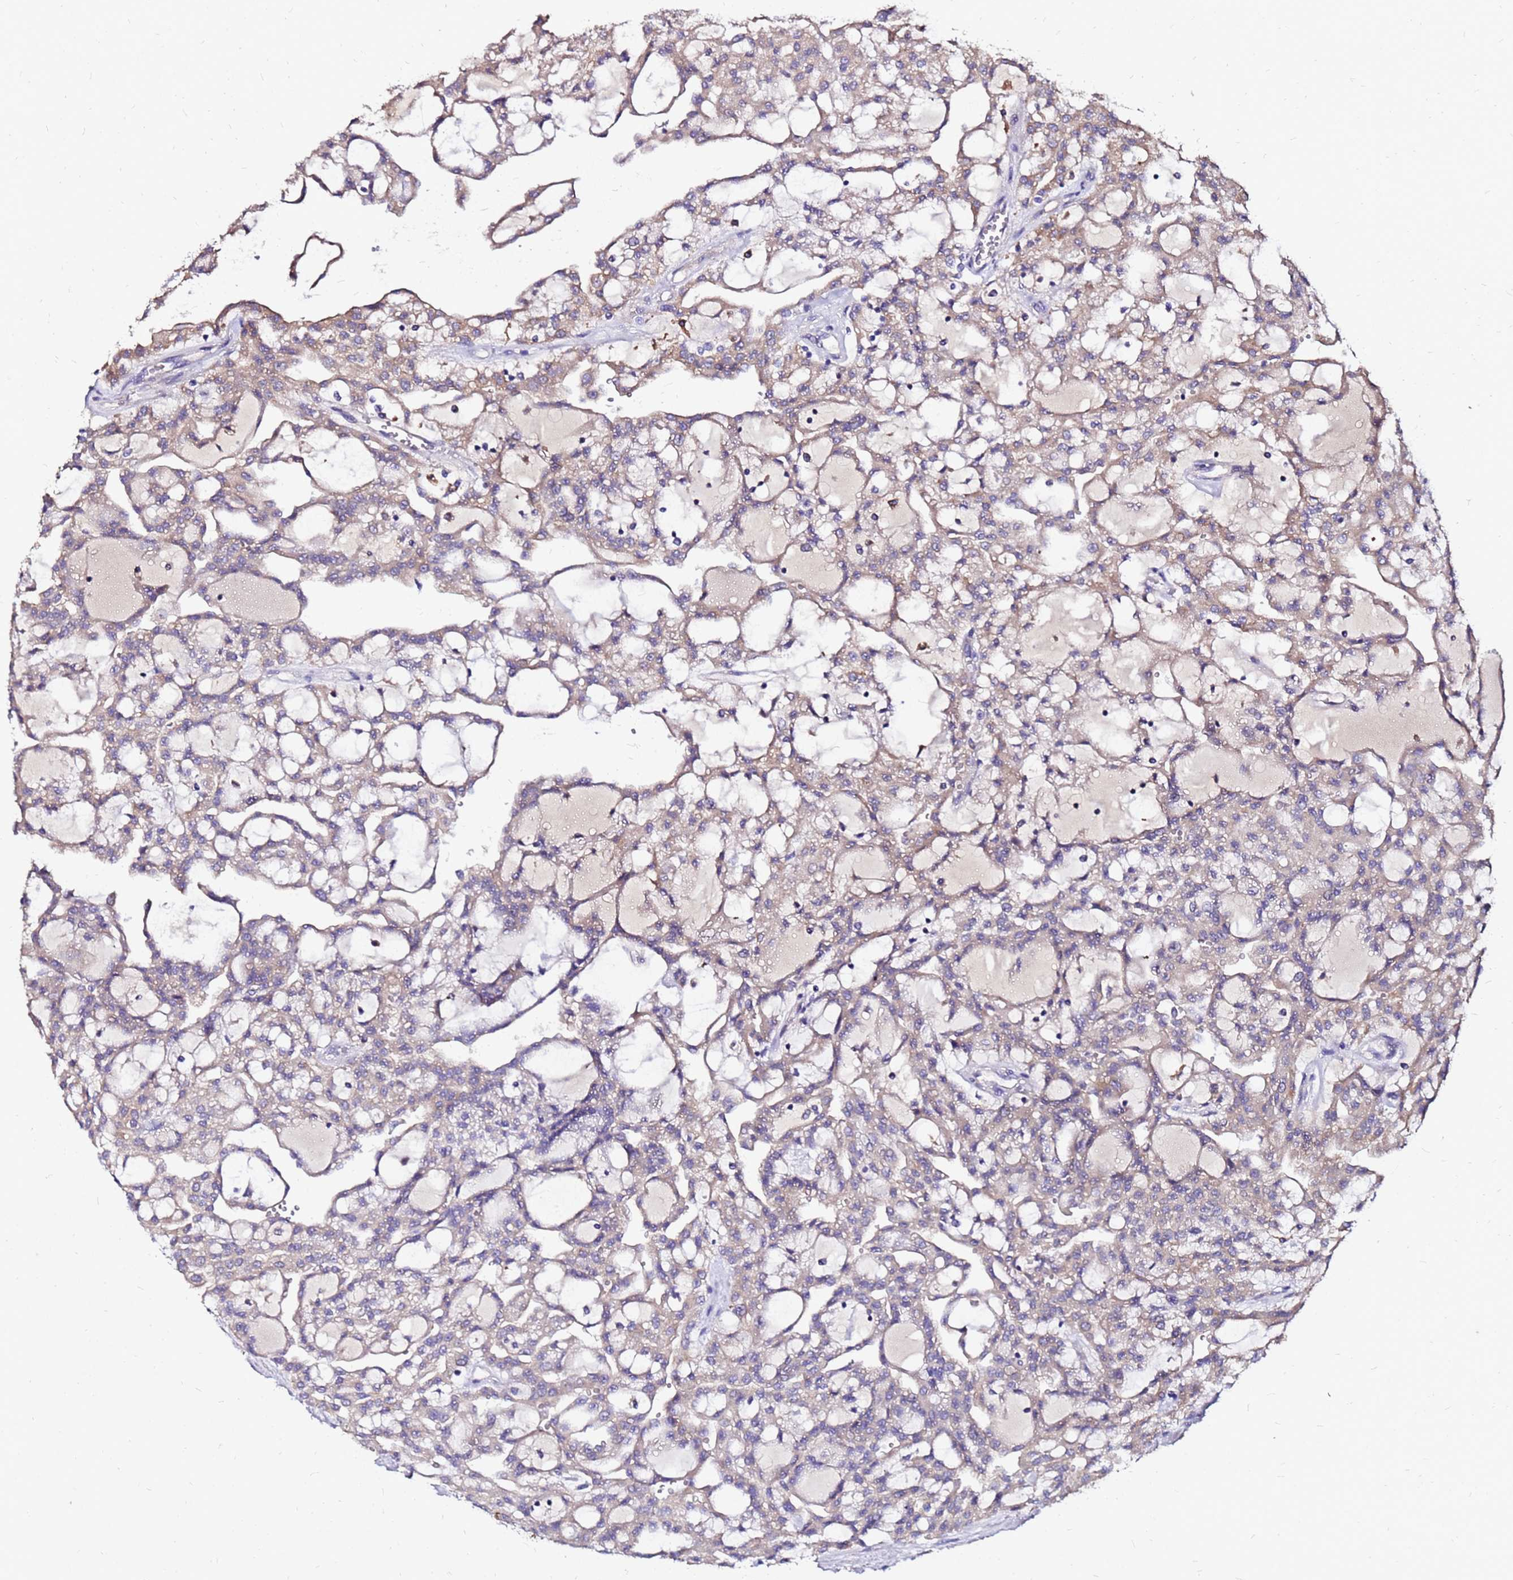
{"staining": {"intensity": "weak", "quantity": "25%-75%", "location": "cytoplasmic/membranous"}, "tissue": "renal cancer", "cell_type": "Tumor cells", "image_type": "cancer", "snomed": [{"axis": "morphology", "description": "Adenocarcinoma, NOS"}, {"axis": "topography", "description": "Kidney"}], "caption": "There is low levels of weak cytoplasmic/membranous staining in tumor cells of adenocarcinoma (renal), as demonstrated by immunohistochemical staining (brown color).", "gene": "ARHGEF5", "patient": {"sex": "male", "age": 63}}